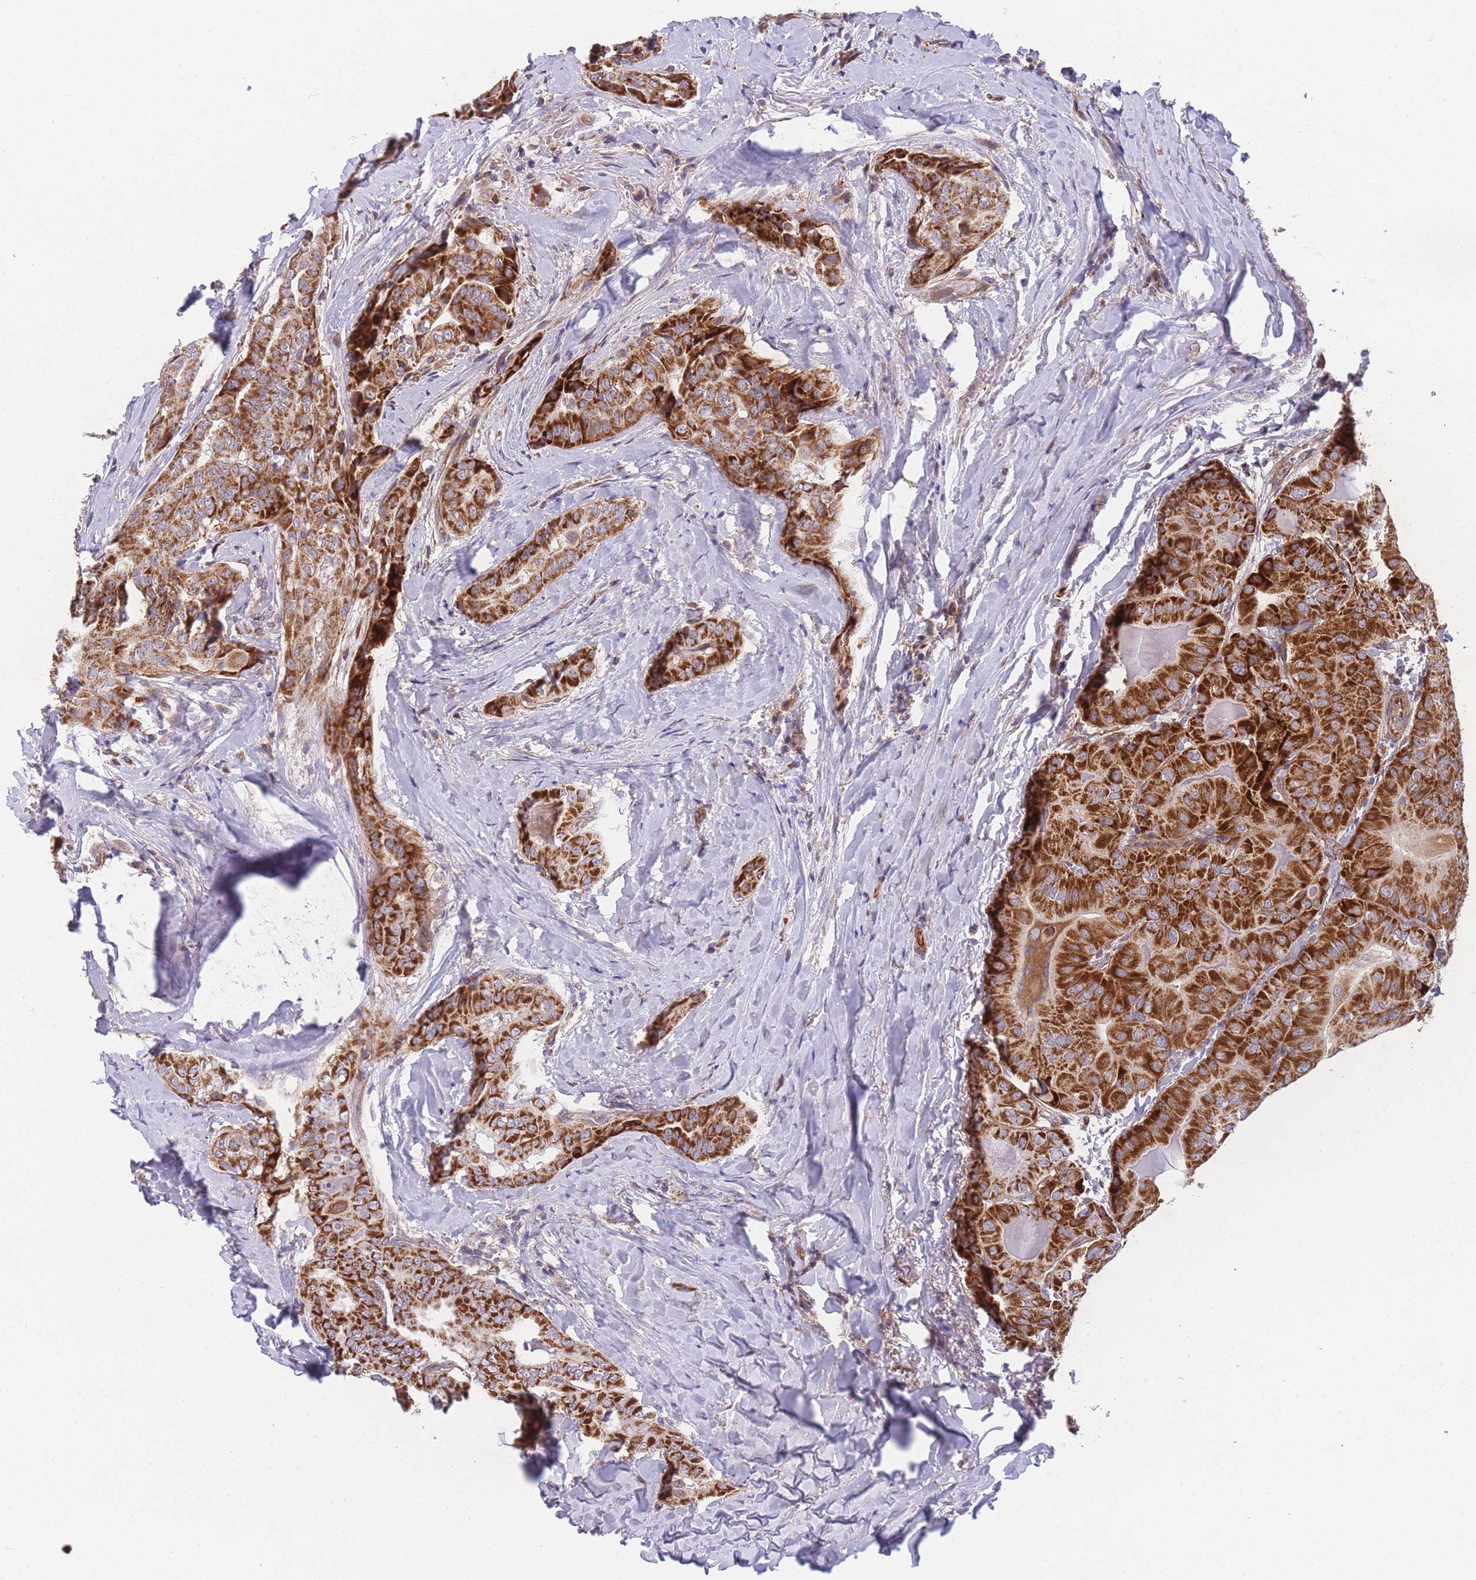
{"staining": {"intensity": "strong", "quantity": ">75%", "location": "cytoplasmic/membranous"}, "tissue": "thyroid cancer", "cell_type": "Tumor cells", "image_type": "cancer", "snomed": [{"axis": "morphology", "description": "Papillary adenocarcinoma, NOS"}, {"axis": "topography", "description": "Thyroid gland"}], "caption": "IHC micrograph of neoplastic tissue: papillary adenocarcinoma (thyroid) stained using IHC displays high levels of strong protein expression localized specifically in the cytoplasmic/membranous of tumor cells, appearing as a cytoplasmic/membranous brown color.", "gene": "MTRES1", "patient": {"sex": "female", "age": 68}}